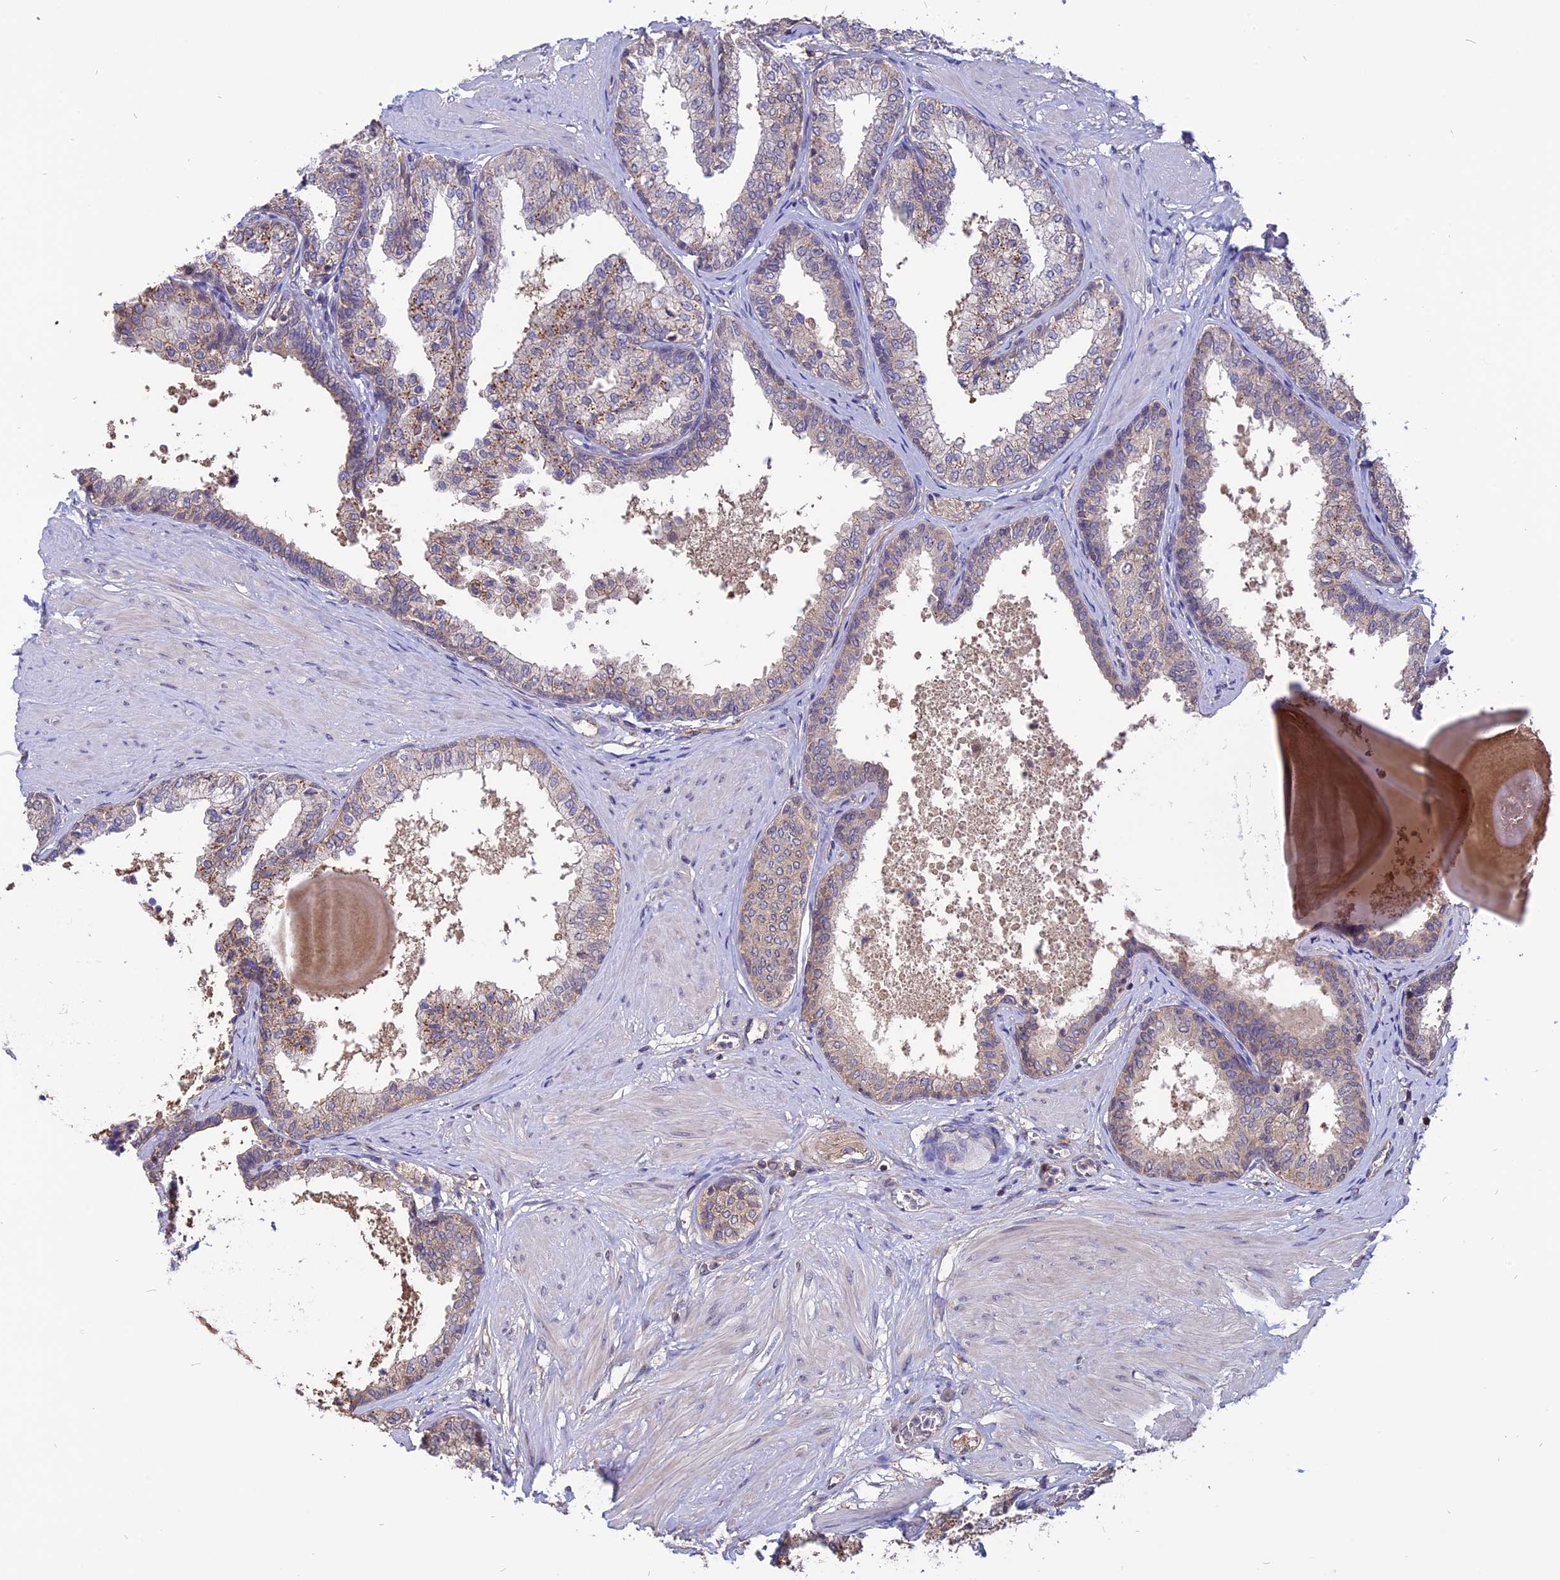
{"staining": {"intensity": "moderate", "quantity": "25%-75%", "location": "cytoplasmic/membranous"}, "tissue": "prostate", "cell_type": "Glandular cells", "image_type": "normal", "snomed": [{"axis": "morphology", "description": "Normal tissue, NOS"}, {"axis": "topography", "description": "Prostate"}], "caption": "This is a photomicrograph of IHC staining of unremarkable prostate, which shows moderate staining in the cytoplasmic/membranous of glandular cells.", "gene": "CARMIL2", "patient": {"sex": "male", "age": 48}}